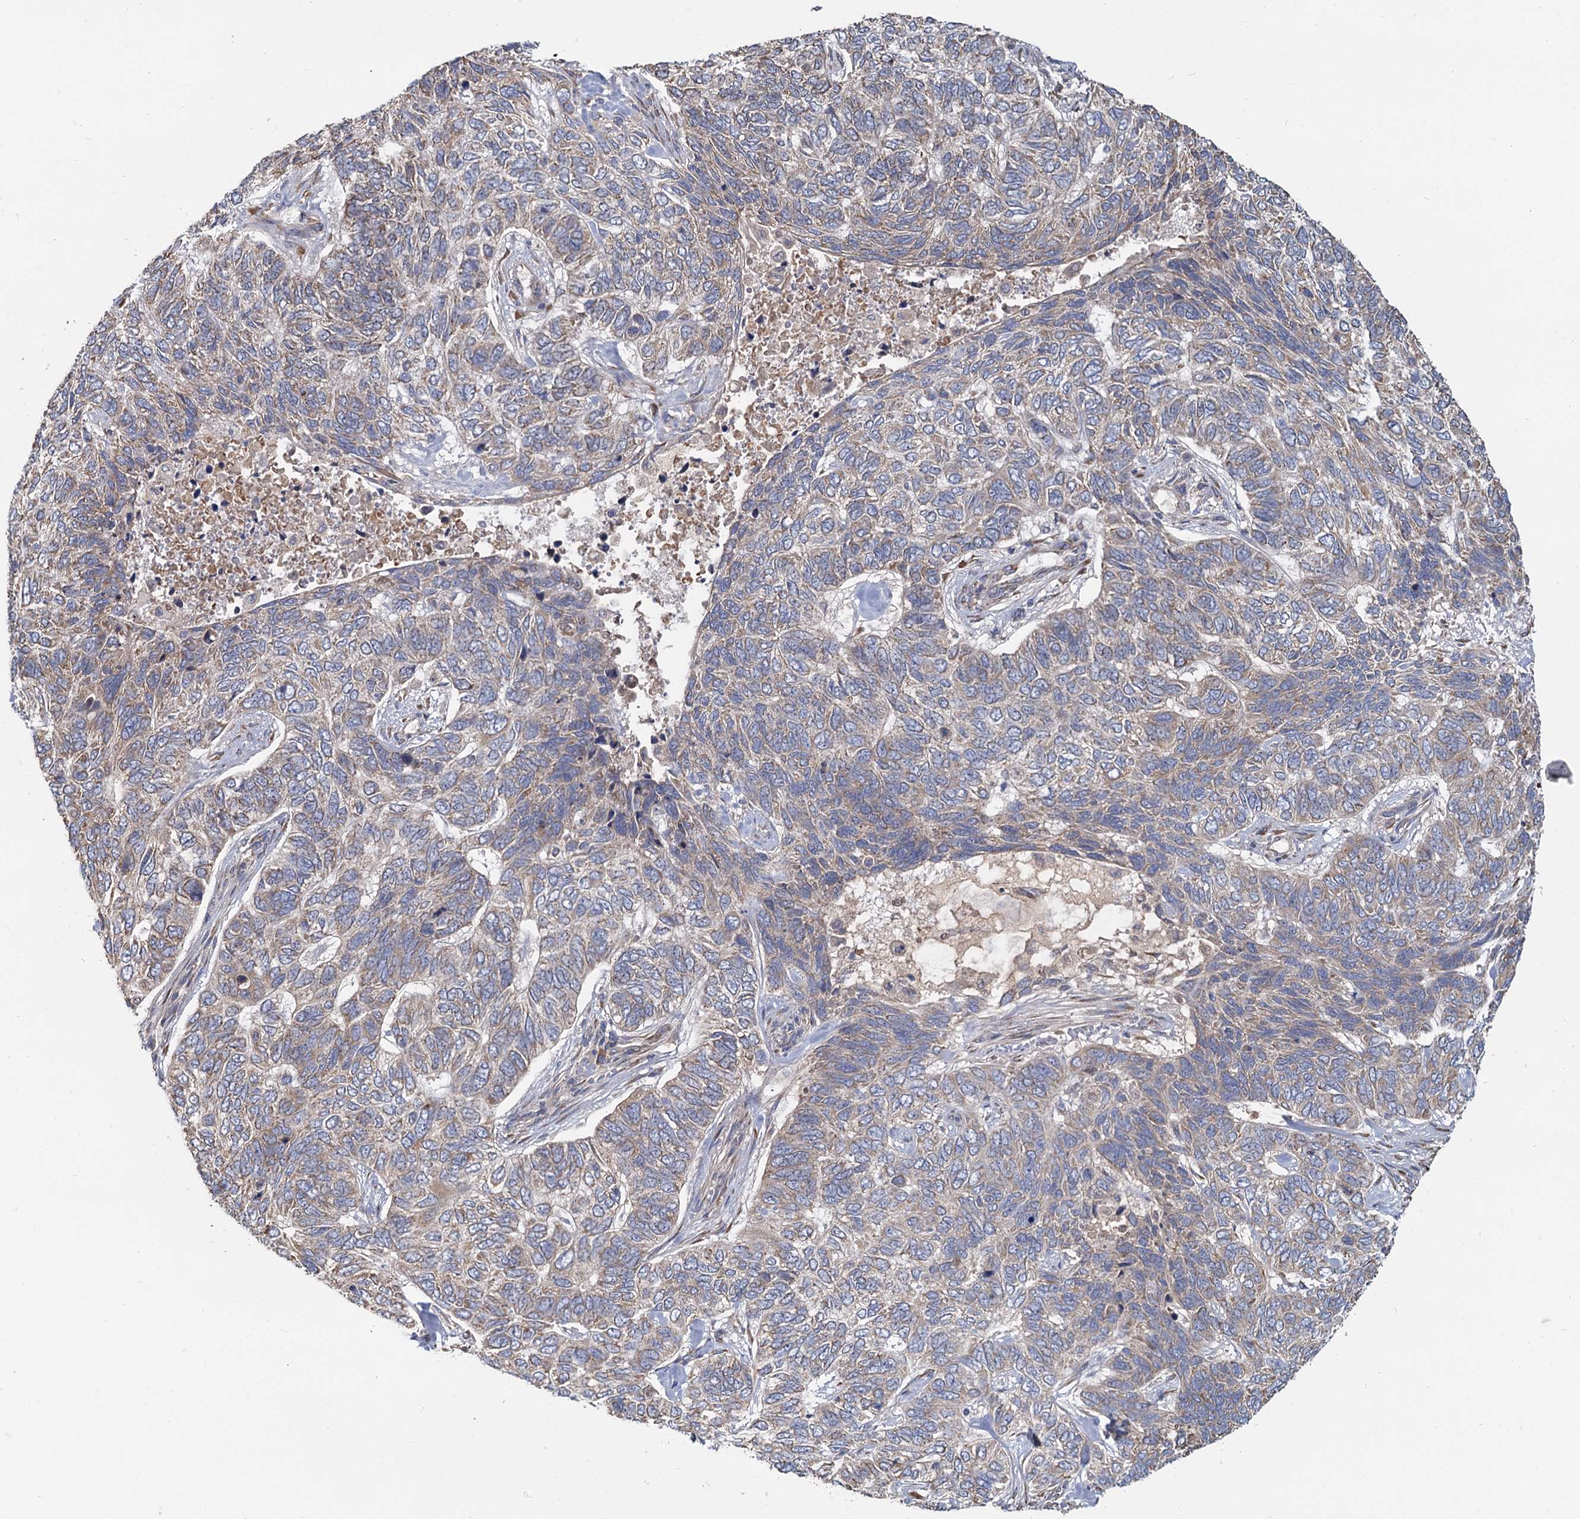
{"staining": {"intensity": "weak", "quantity": "25%-75%", "location": "cytoplasmic/membranous"}, "tissue": "skin cancer", "cell_type": "Tumor cells", "image_type": "cancer", "snomed": [{"axis": "morphology", "description": "Basal cell carcinoma"}, {"axis": "topography", "description": "Skin"}], "caption": "IHC of human skin cancer displays low levels of weak cytoplasmic/membranous expression in about 25%-75% of tumor cells.", "gene": "LRRC51", "patient": {"sex": "female", "age": 65}}